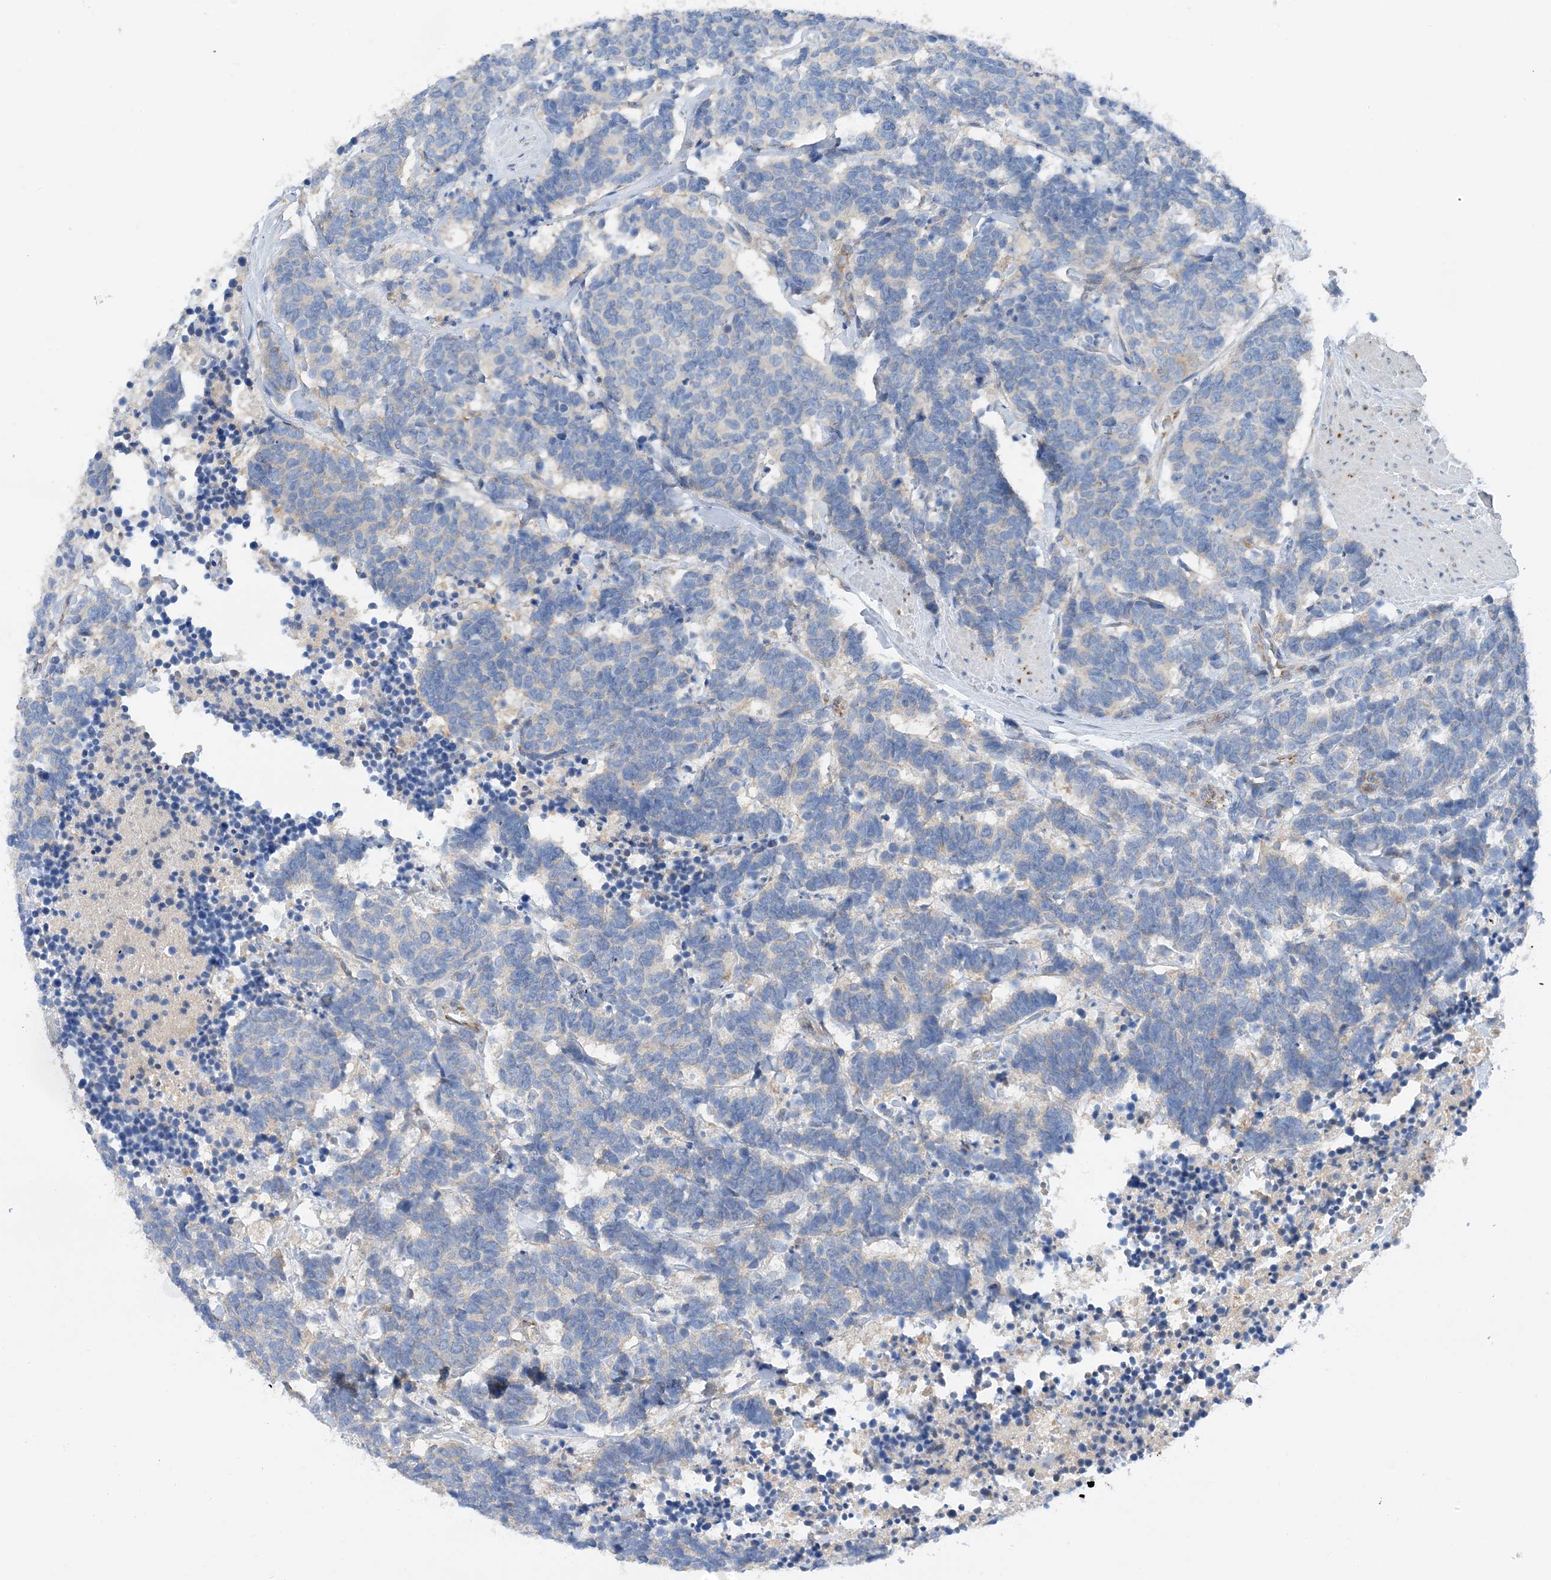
{"staining": {"intensity": "negative", "quantity": "none", "location": "none"}, "tissue": "carcinoid", "cell_type": "Tumor cells", "image_type": "cancer", "snomed": [{"axis": "morphology", "description": "Carcinoma, NOS"}, {"axis": "morphology", "description": "Carcinoid, malignant, NOS"}, {"axis": "topography", "description": "Urinary bladder"}], "caption": "Photomicrograph shows no protein positivity in tumor cells of carcinoid tissue.", "gene": "SLC5A11", "patient": {"sex": "male", "age": 57}}